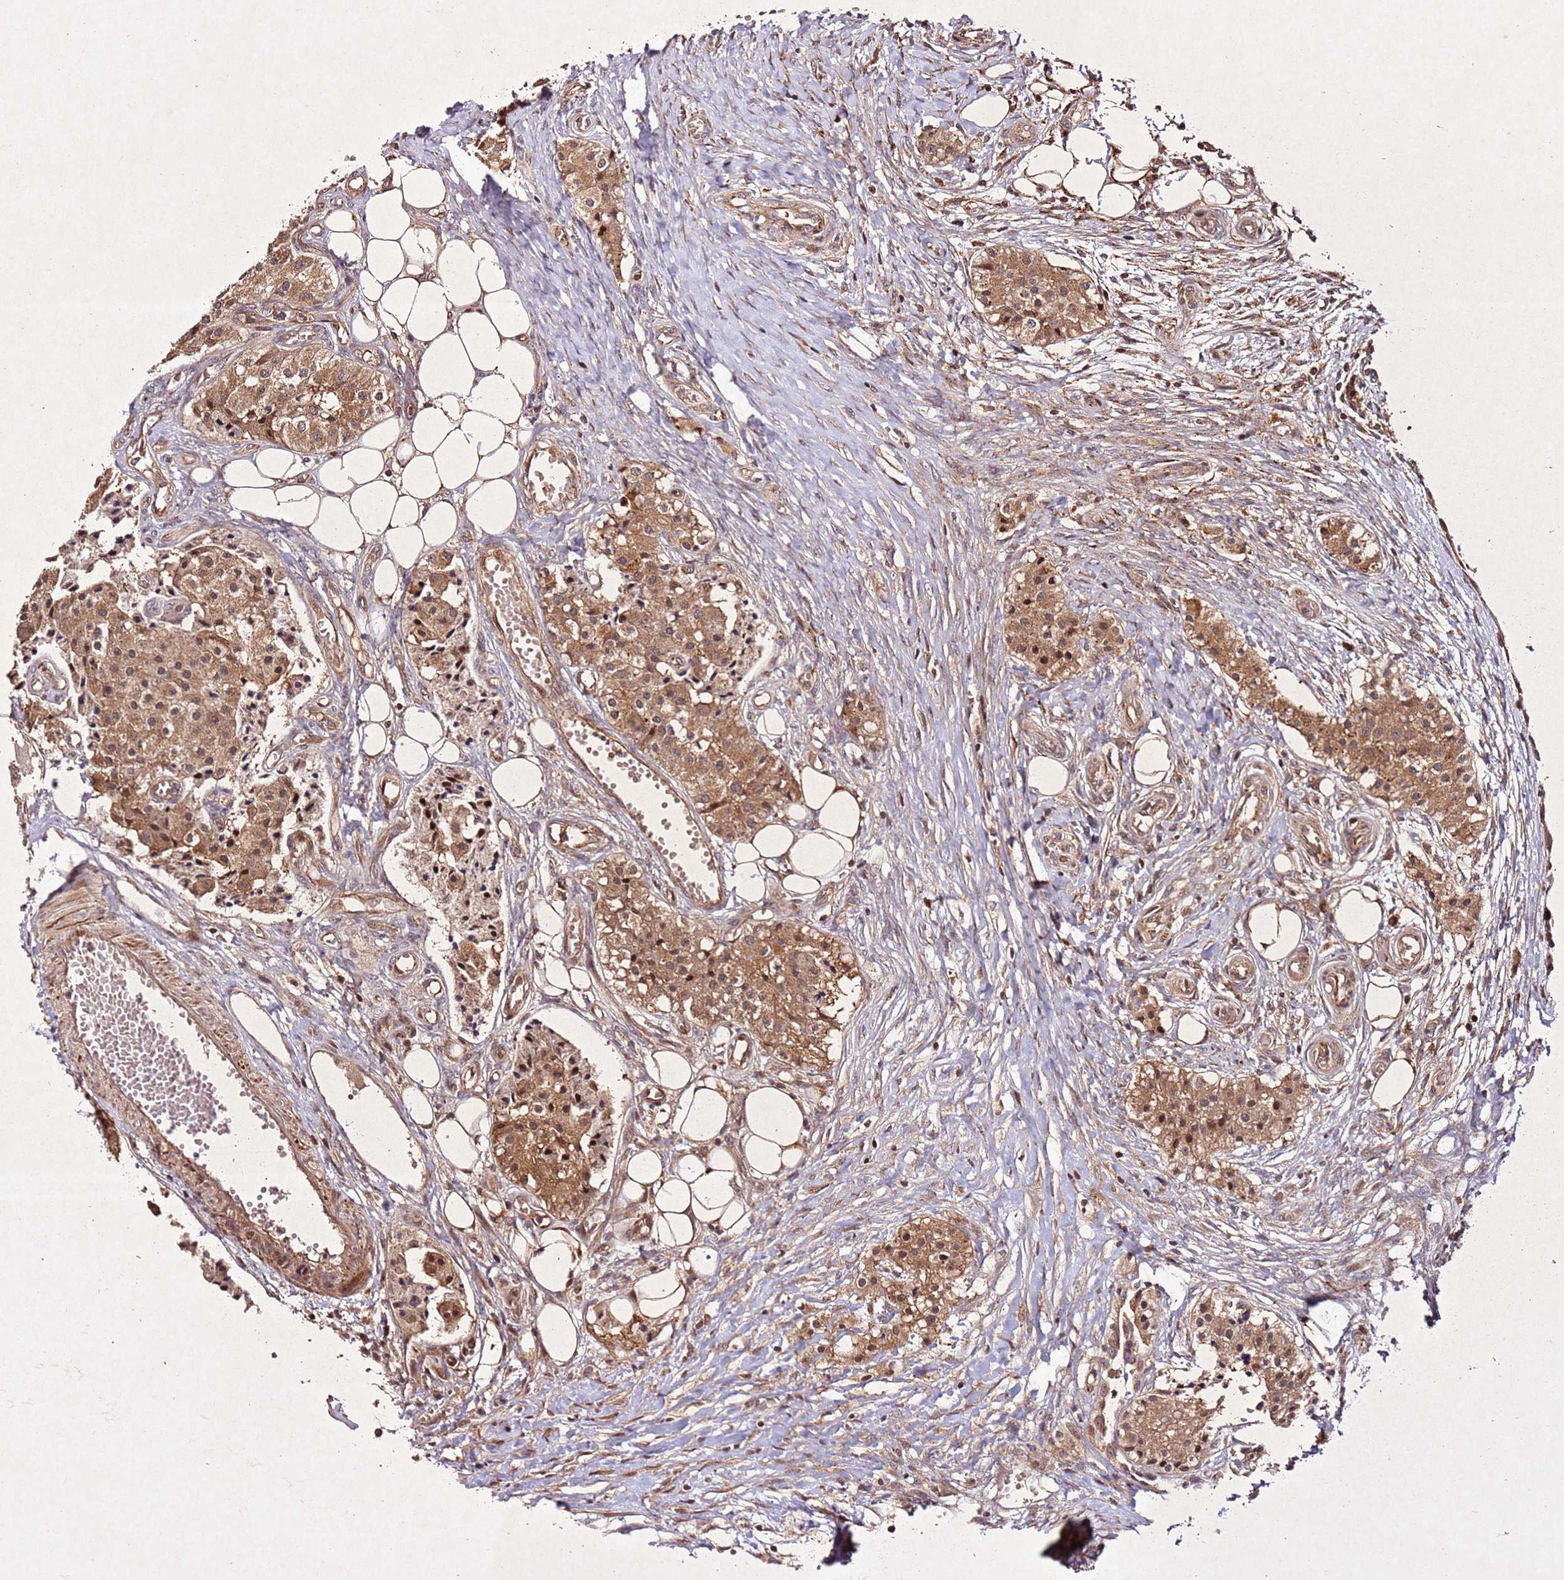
{"staining": {"intensity": "moderate", "quantity": ">75%", "location": "cytoplasmic/membranous,nuclear"}, "tissue": "carcinoid", "cell_type": "Tumor cells", "image_type": "cancer", "snomed": [{"axis": "morphology", "description": "Carcinoid, malignant, NOS"}, {"axis": "topography", "description": "Colon"}], "caption": "IHC (DAB (3,3'-diaminobenzidine)) staining of malignant carcinoid demonstrates moderate cytoplasmic/membranous and nuclear protein expression in about >75% of tumor cells.", "gene": "PTMA", "patient": {"sex": "female", "age": 52}}